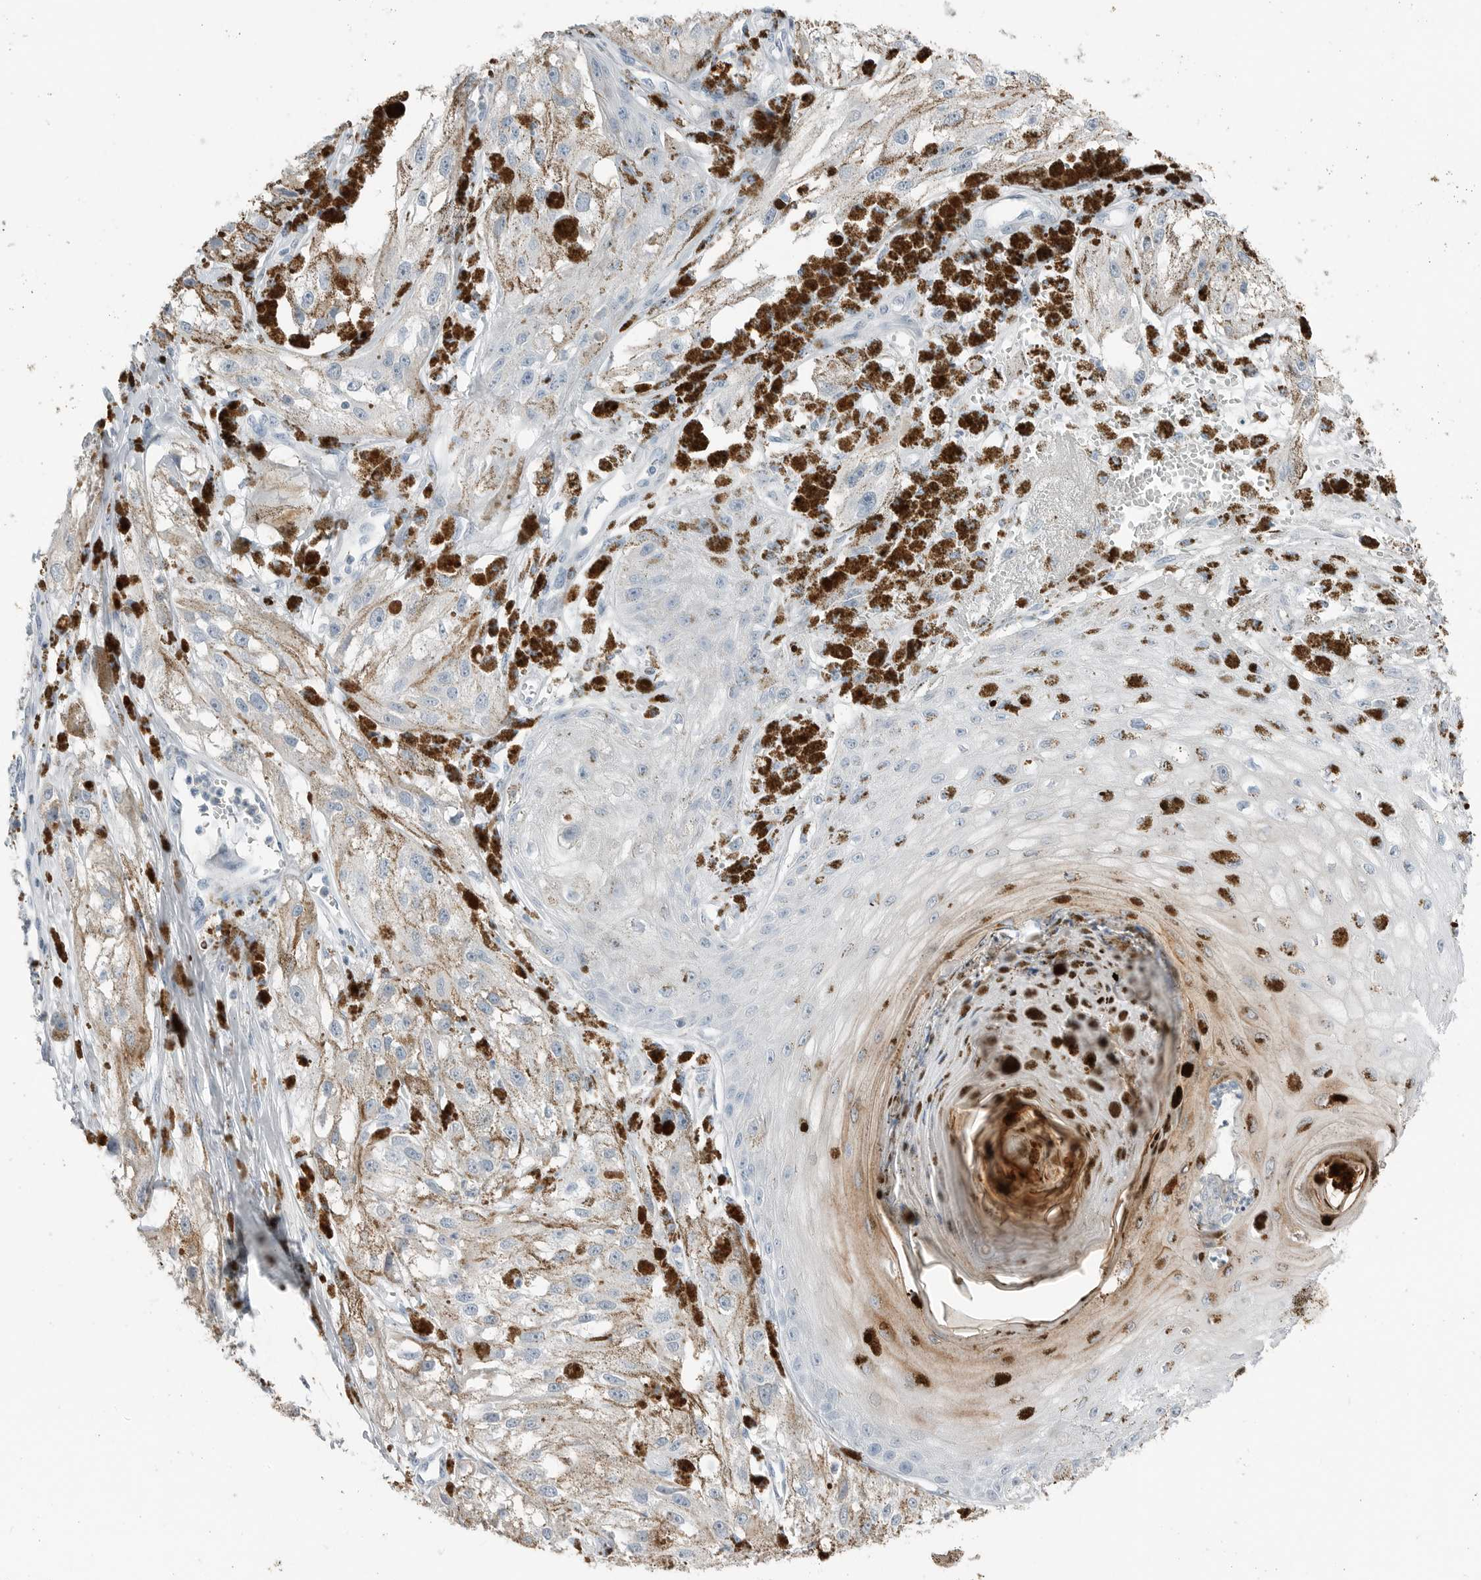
{"staining": {"intensity": "negative", "quantity": "none", "location": "none"}, "tissue": "melanoma", "cell_type": "Tumor cells", "image_type": "cancer", "snomed": [{"axis": "morphology", "description": "Malignant melanoma, NOS"}, {"axis": "topography", "description": "Skin"}], "caption": "Micrograph shows no protein positivity in tumor cells of melanoma tissue.", "gene": "SERPINB7", "patient": {"sex": "male", "age": 88}}